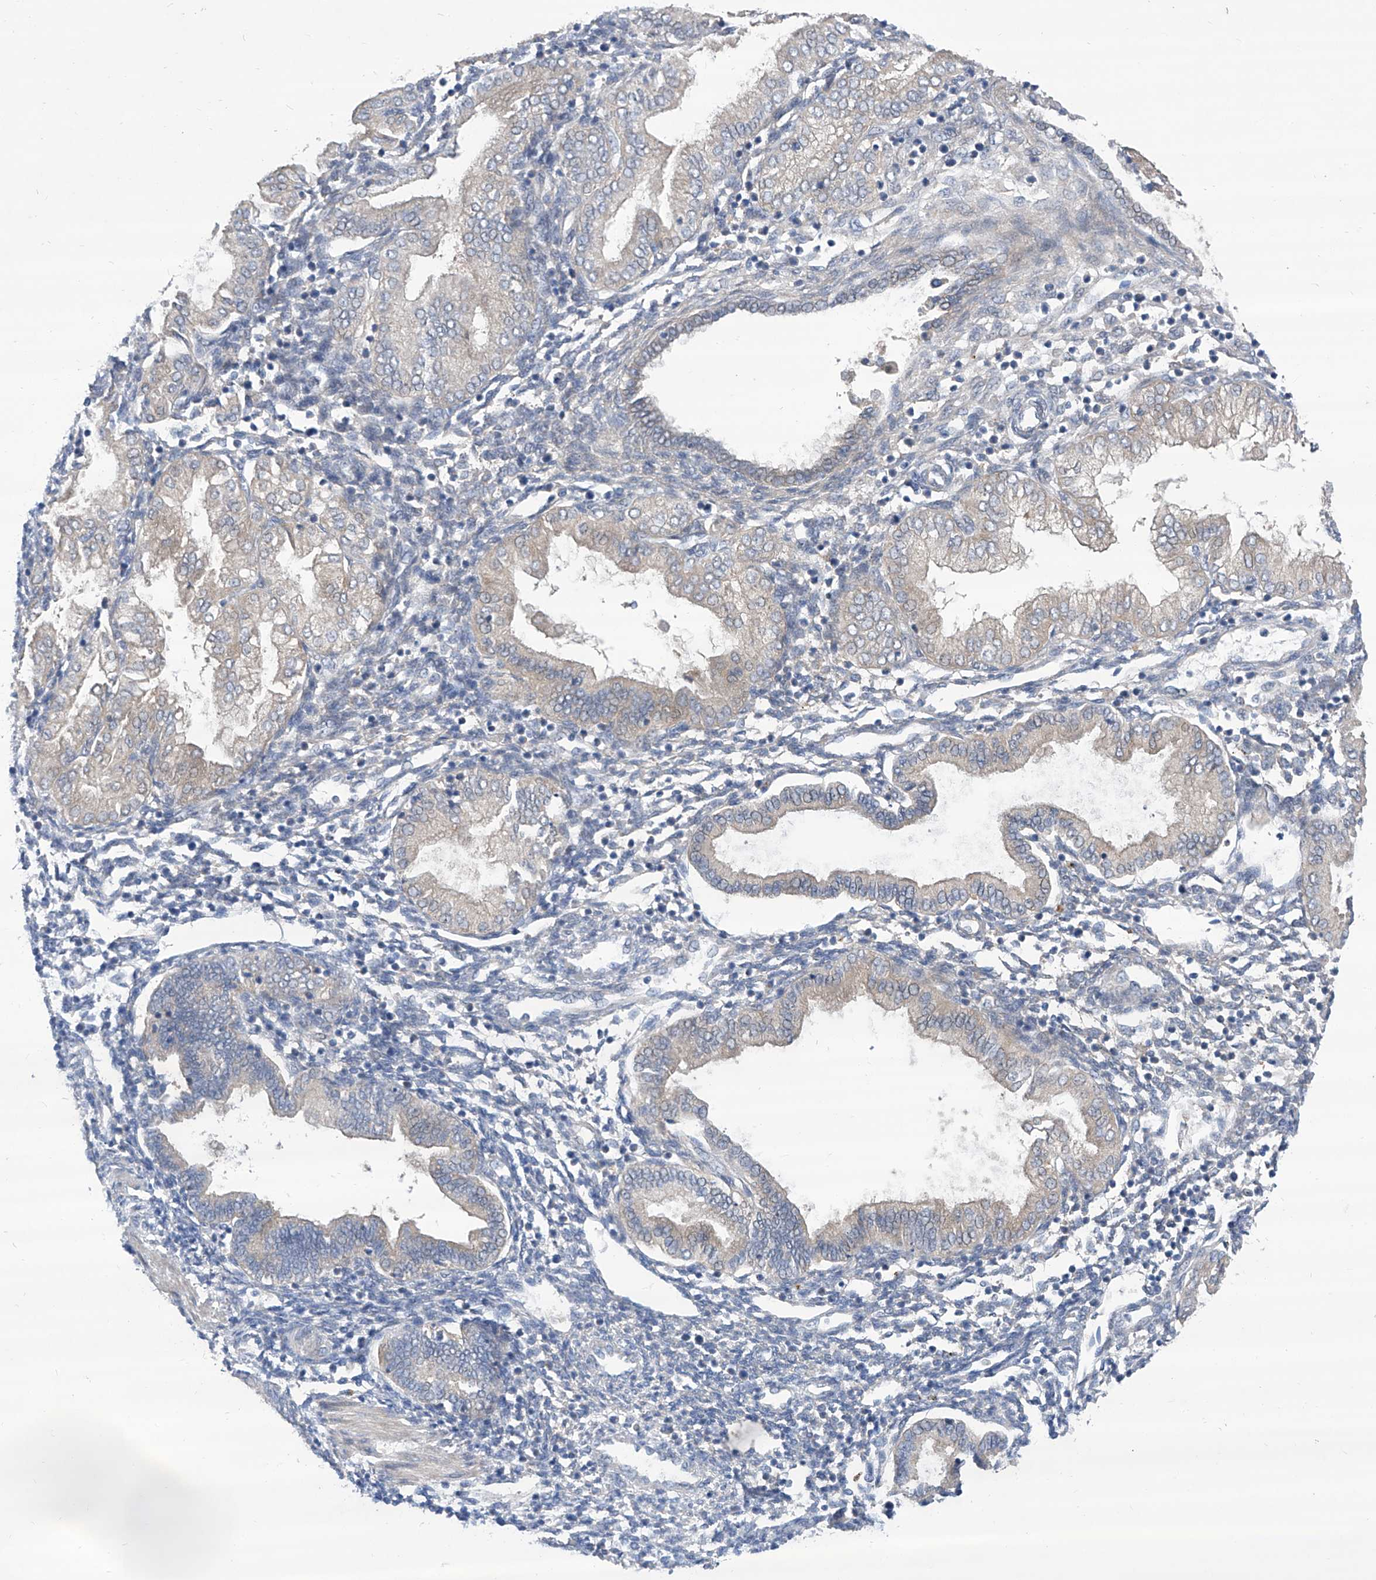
{"staining": {"intensity": "negative", "quantity": "none", "location": "none"}, "tissue": "endometrium", "cell_type": "Cells in endometrial stroma", "image_type": "normal", "snomed": [{"axis": "morphology", "description": "Normal tissue, NOS"}, {"axis": "topography", "description": "Endometrium"}], "caption": "This is an immunohistochemistry (IHC) photomicrograph of benign human endometrium. There is no positivity in cells in endometrial stroma.", "gene": "SRBD1", "patient": {"sex": "female", "age": 53}}